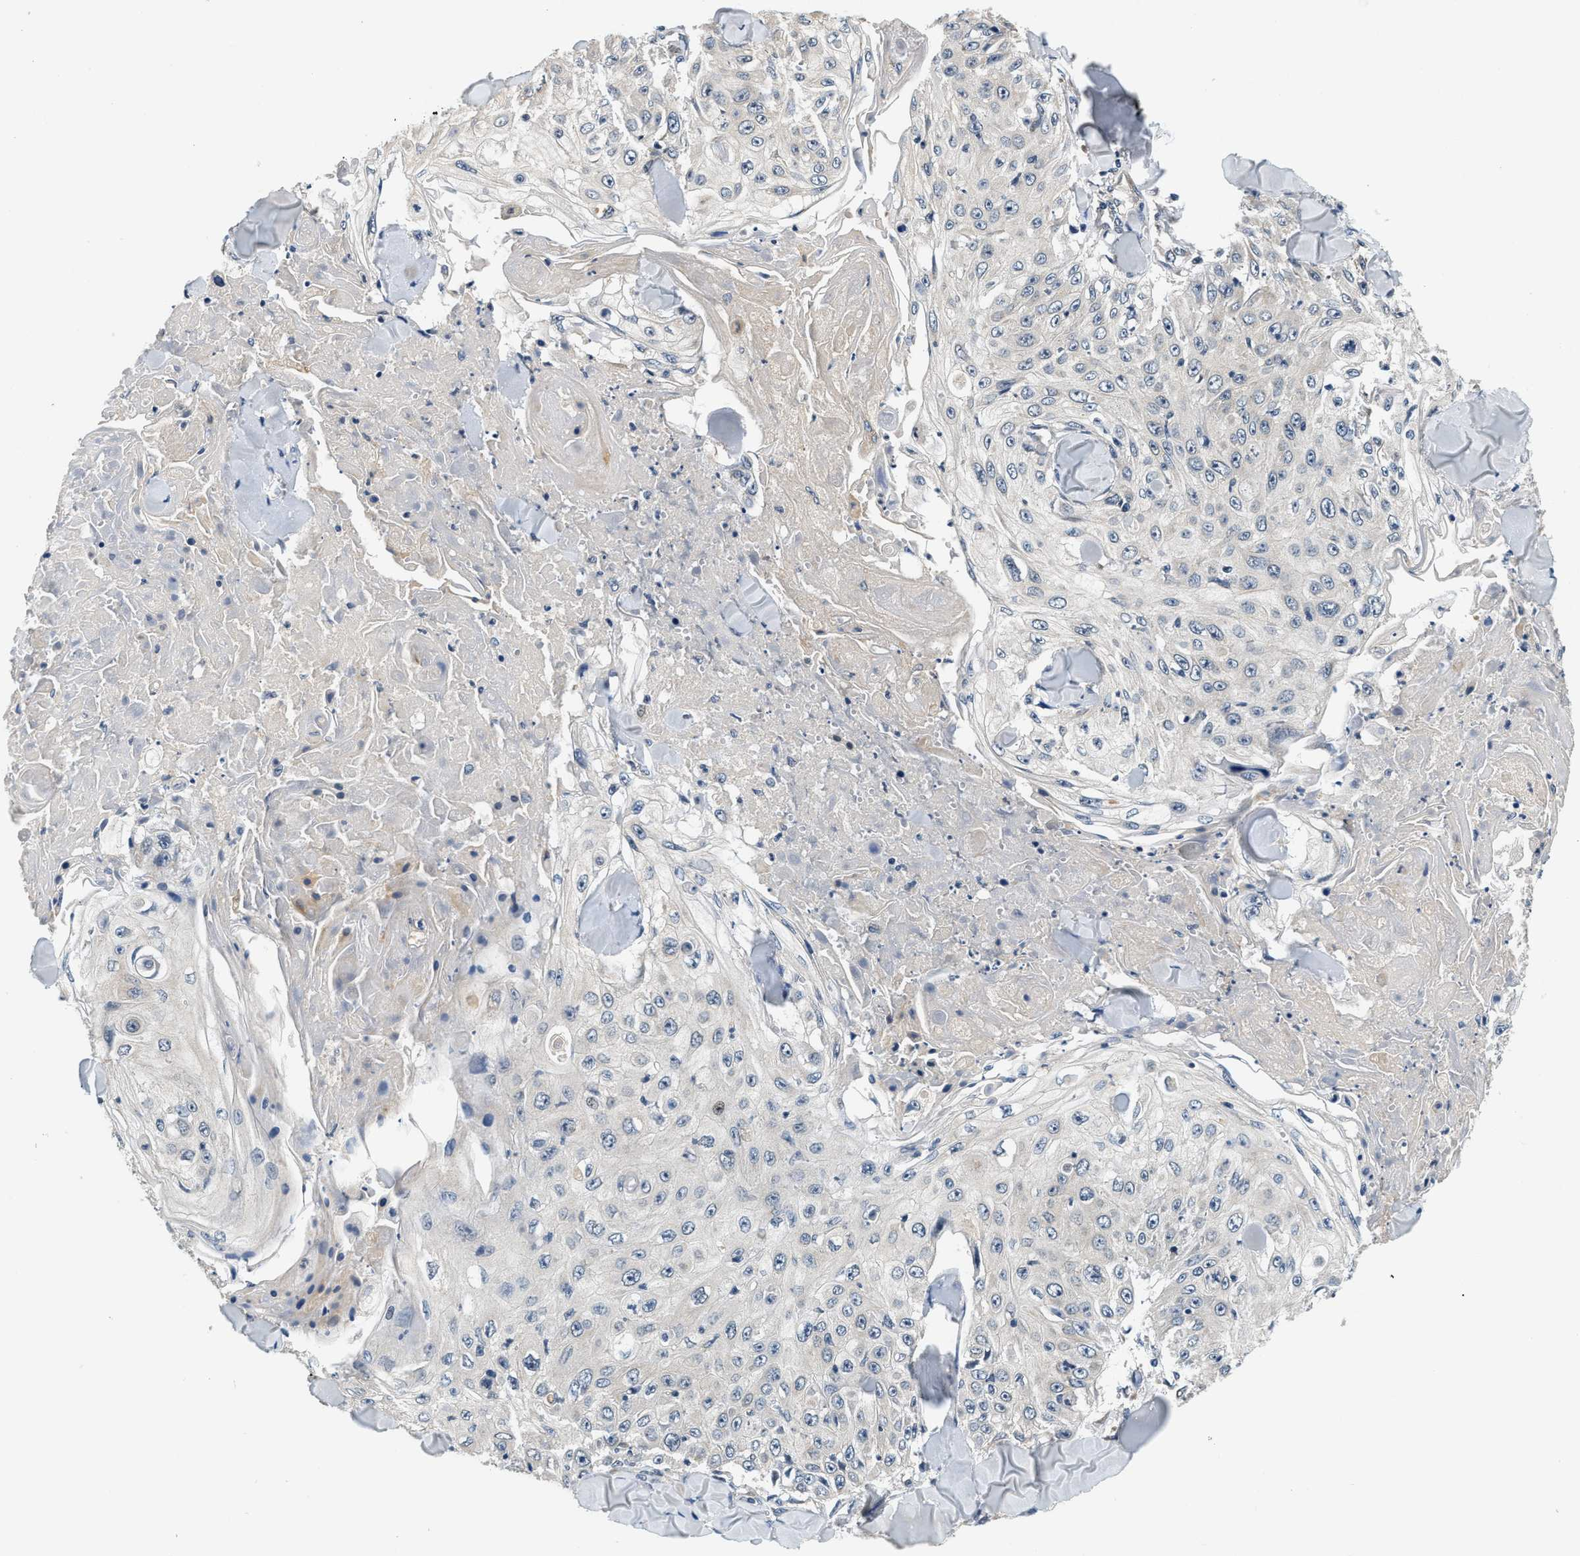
{"staining": {"intensity": "negative", "quantity": "none", "location": "none"}, "tissue": "skin cancer", "cell_type": "Tumor cells", "image_type": "cancer", "snomed": [{"axis": "morphology", "description": "Squamous cell carcinoma, NOS"}, {"axis": "topography", "description": "Skin"}], "caption": "This is an IHC image of human skin cancer (squamous cell carcinoma). There is no expression in tumor cells.", "gene": "YAE1", "patient": {"sex": "male", "age": 86}}